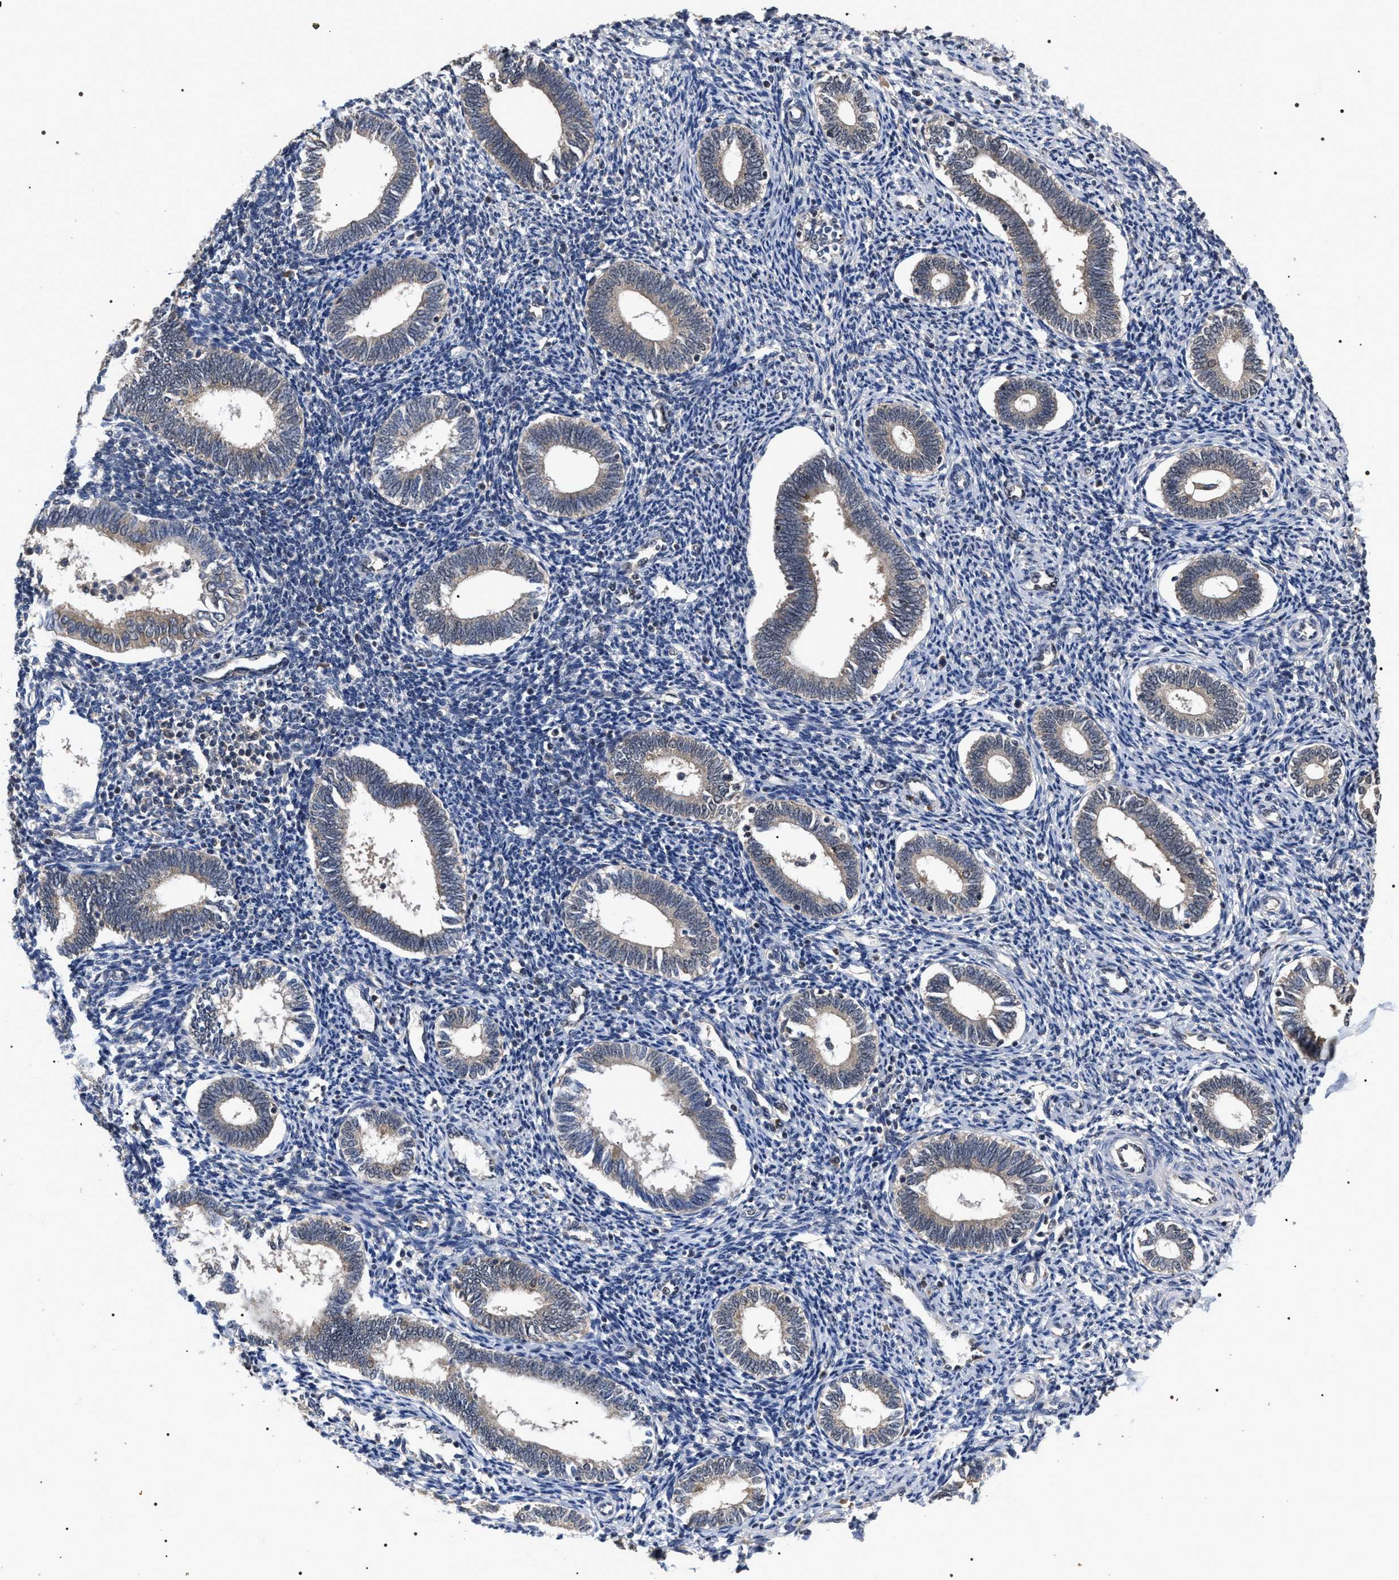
{"staining": {"intensity": "weak", "quantity": "<25%", "location": "cytoplasmic/membranous"}, "tissue": "endometrium", "cell_type": "Cells in endometrial stroma", "image_type": "normal", "snomed": [{"axis": "morphology", "description": "Normal tissue, NOS"}, {"axis": "topography", "description": "Endometrium"}], "caption": "Cells in endometrial stroma show no significant protein staining in benign endometrium. The staining is performed using DAB (3,3'-diaminobenzidine) brown chromogen with nuclei counter-stained in using hematoxylin.", "gene": "UPF3A", "patient": {"sex": "female", "age": 41}}